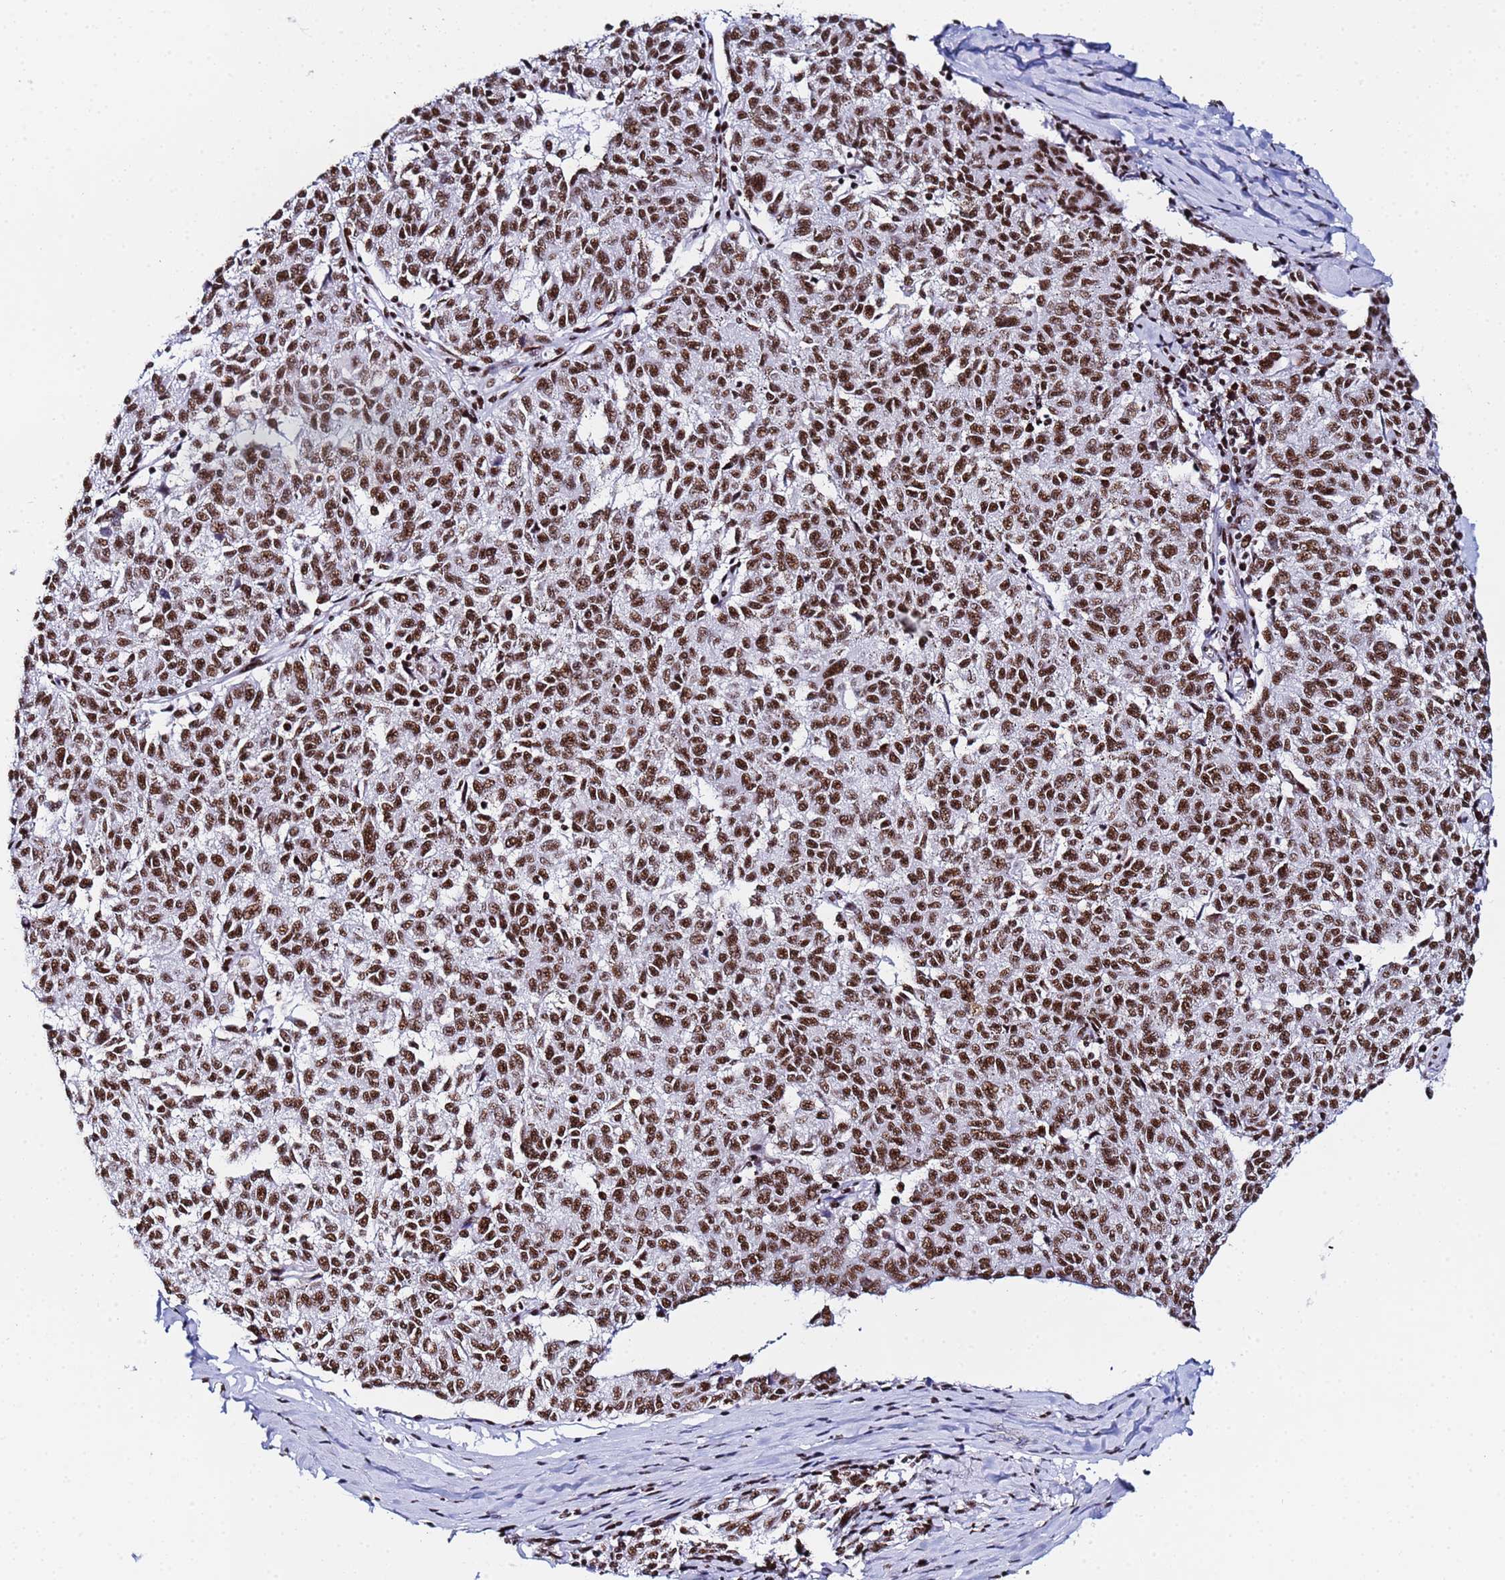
{"staining": {"intensity": "strong", "quantity": ">75%", "location": "nuclear"}, "tissue": "melanoma", "cell_type": "Tumor cells", "image_type": "cancer", "snomed": [{"axis": "morphology", "description": "Malignant melanoma, NOS"}, {"axis": "topography", "description": "Skin"}], "caption": "High-power microscopy captured an IHC image of melanoma, revealing strong nuclear positivity in approximately >75% of tumor cells.", "gene": "SNRPA1", "patient": {"sex": "female", "age": 72}}